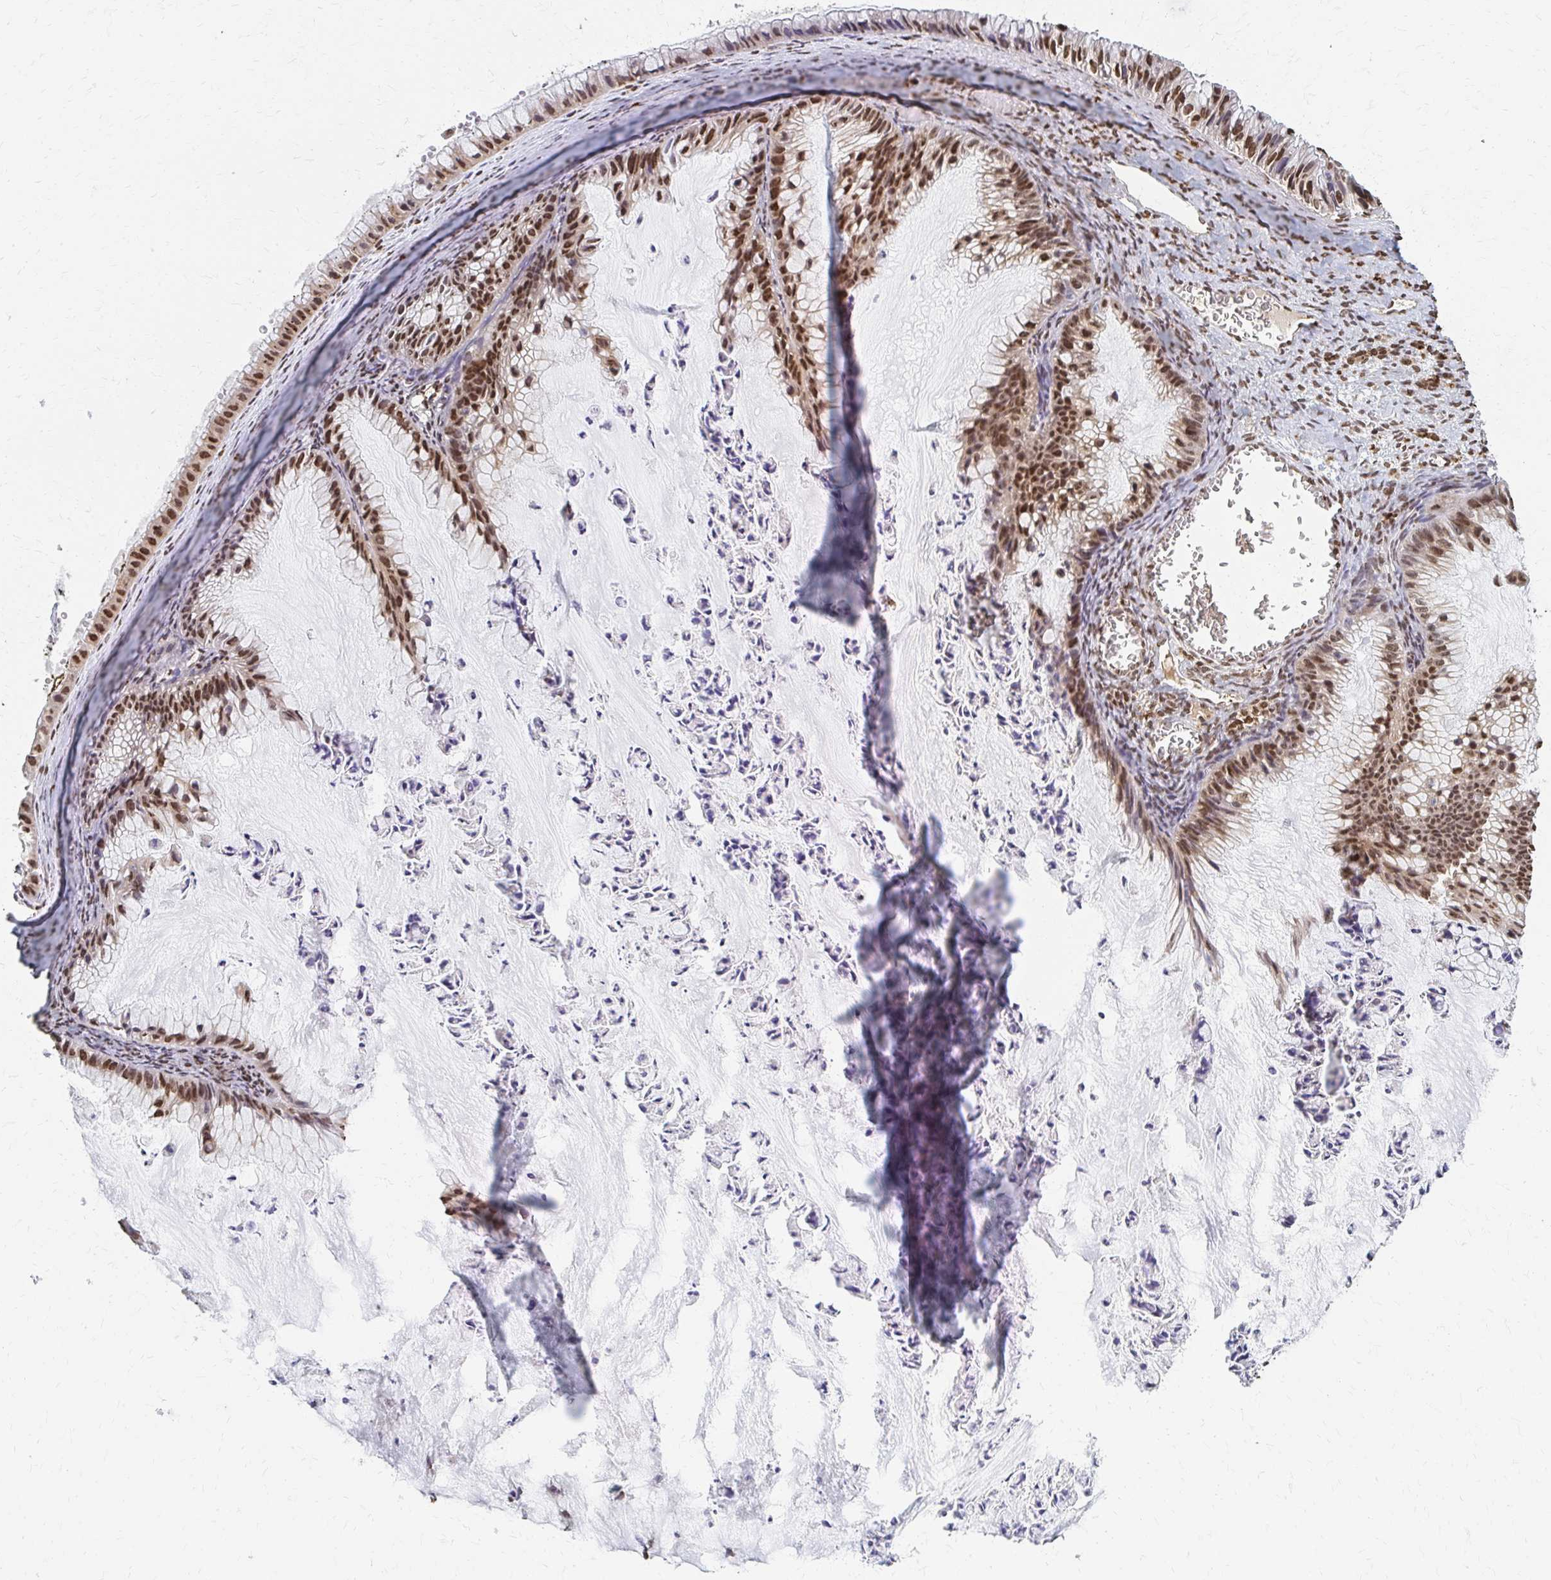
{"staining": {"intensity": "moderate", "quantity": "25%-75%", "location": "nuclear"}, "tissue": "ovarian cancer", "cell_type": "Tumor cells", "image_type": "cancer", "snomed": [{"axis": "morphology", "description": "Cystadenocarcinoma, mucinous, NOS"}, {"axis": "topography", "description": "Ovary"}], "caption": "The immunohistochemical stain labels moderate nuclear staining in tumor cells of ovarian mucinous cystadenocarcinoma tissue. (DAB (3,3'-diaminobenzidine) IHC, brown staining for protein, blue staining for nuclei).", "gene": "PSMD7", "patient": {"sex": "female", "age": 72}}